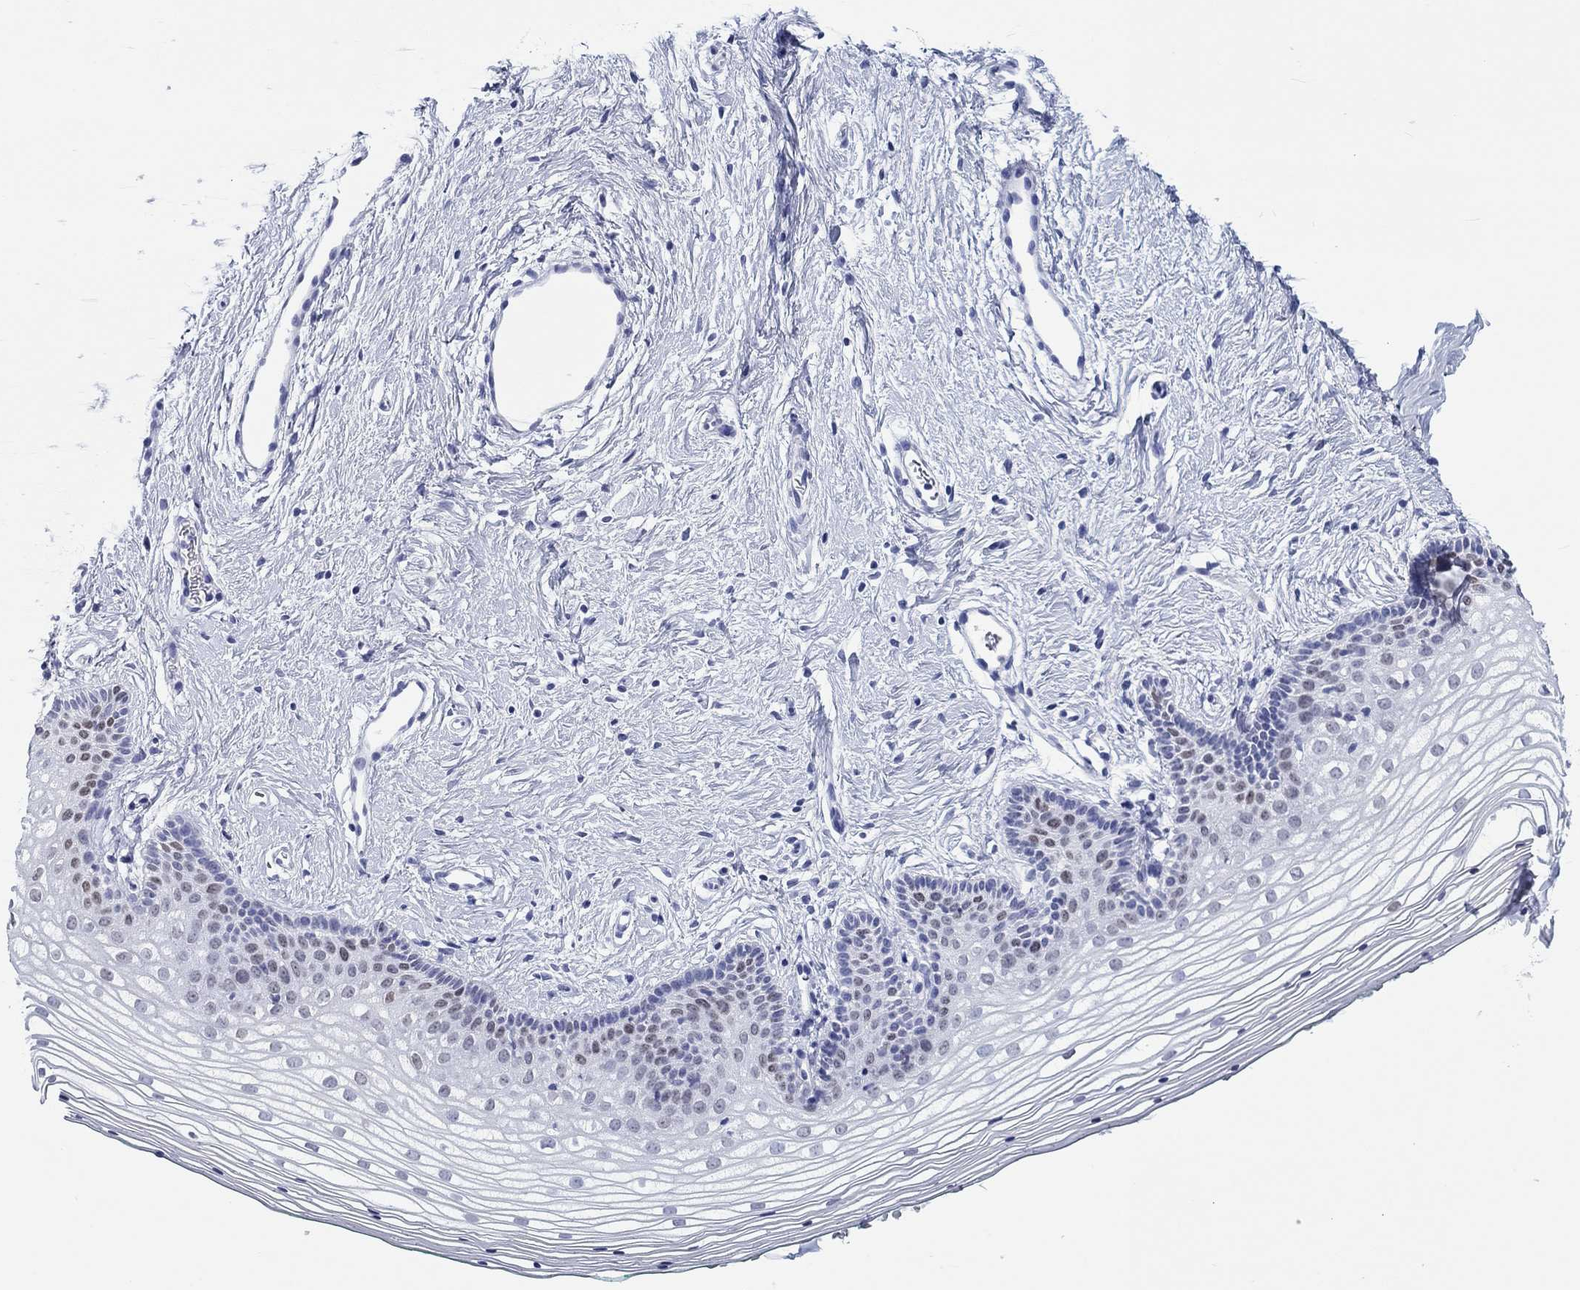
{"staining": {"intensity": "strong", "quantity": "<25%", "location": "nuclear"}, "tissue": "vagina", "cell_type": "Squamous epithelial cells", "image_type": "normal", "snomed": [{"axis": "morphology", "description": "Normal tissue, NOS"}, {"axis": "topography", "description": "Vagina"}], "caption": "Immunohistochemistry (IHC) of normal human vagina exhibits medium levels of strong nuclear positivity in about <25% of squamous epithelial cells.", "gene": "H1", "patient": {"sex": "female", "age": 36}}